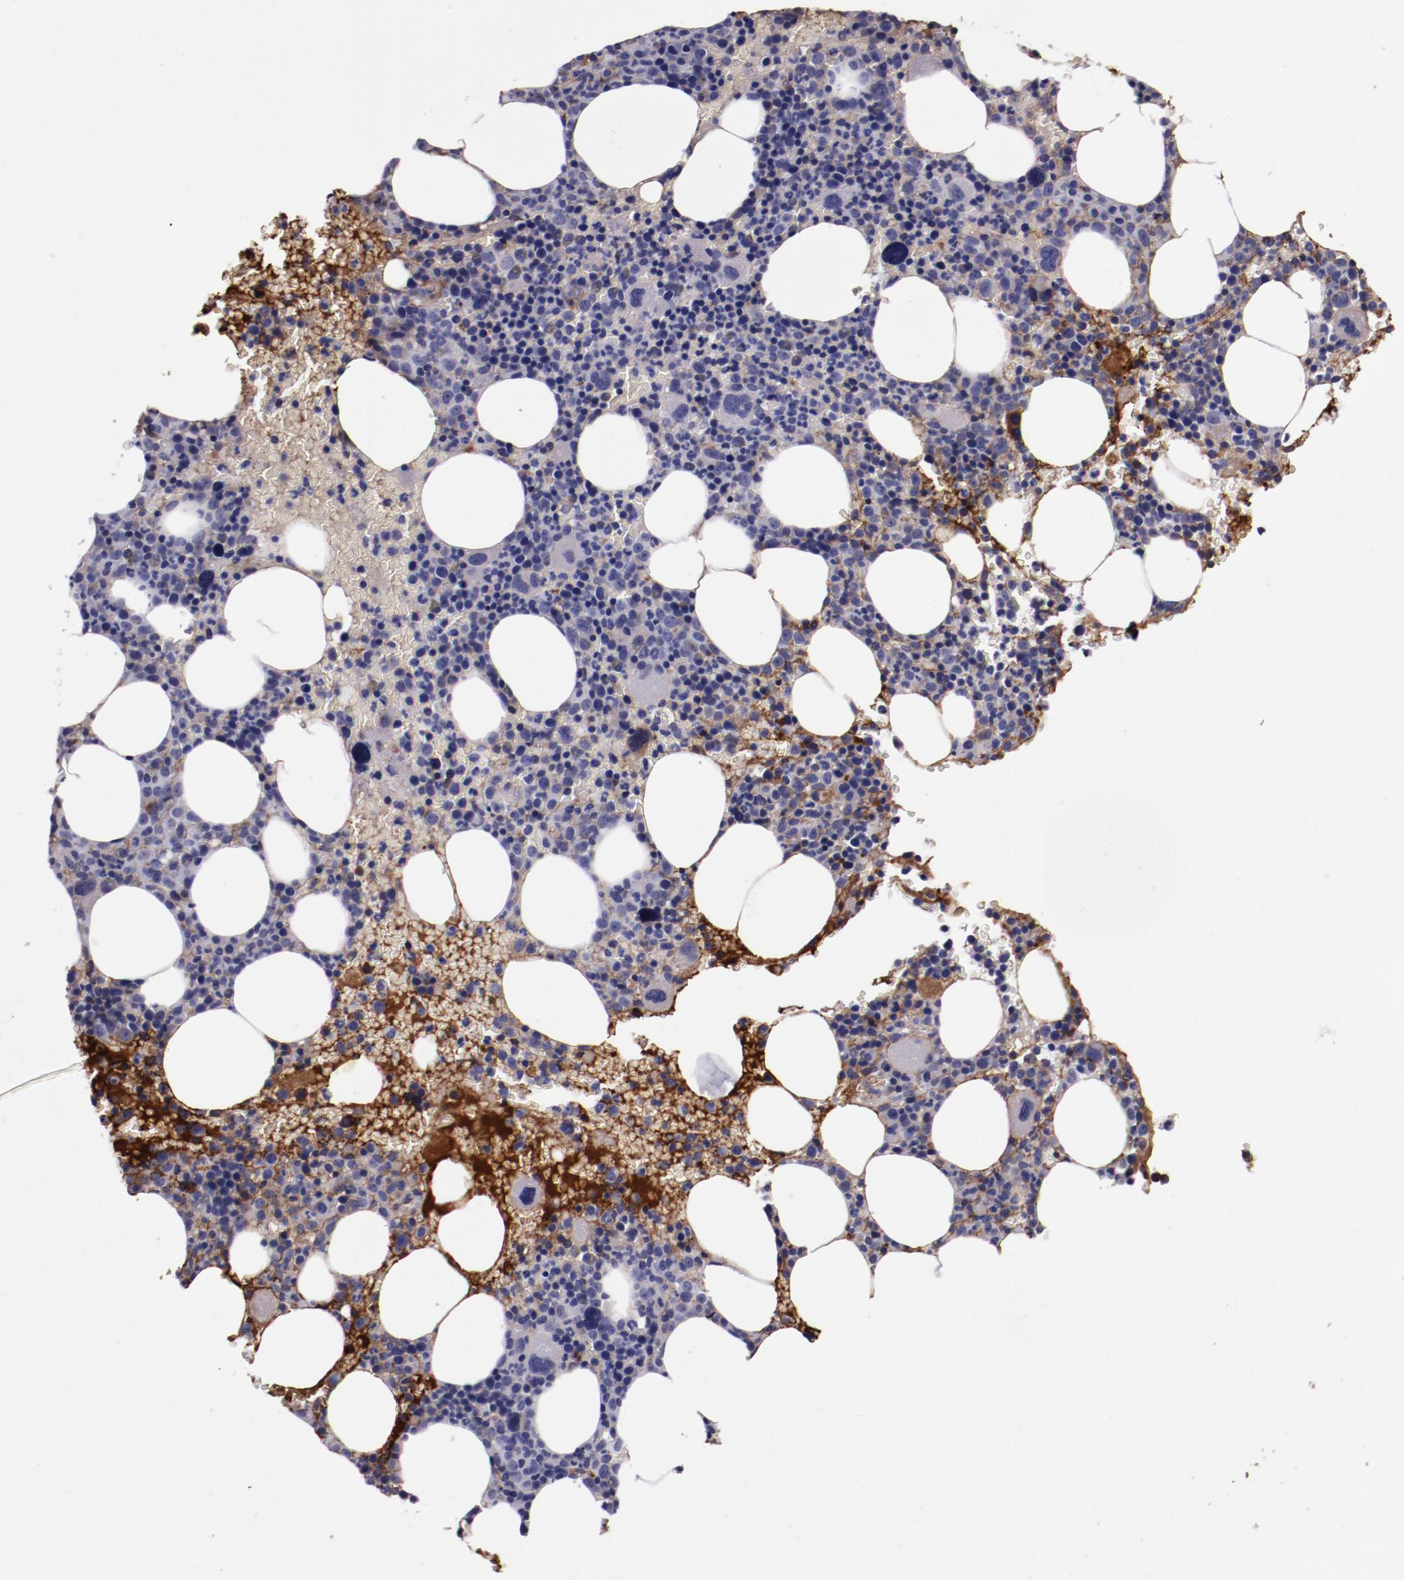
{"staining": {"intensity": "weak", "quantity": "<25%", "location": "cytoplasmic/membranous"}, "tissue": "bone marrow", "cell_type": "Hematopoietic cells", "image_type": "normal", "snomed": [{"axis": "morphology", "description": "Normal tissue, NOS"}, {"axis": "topography", "description": "Bone marrow"}], "caption": "Image shows no protein expression in hematopoietic cells of benign bone marrow.", "gene": "A2M", "patient": {"sex": "male", "age": 68}}